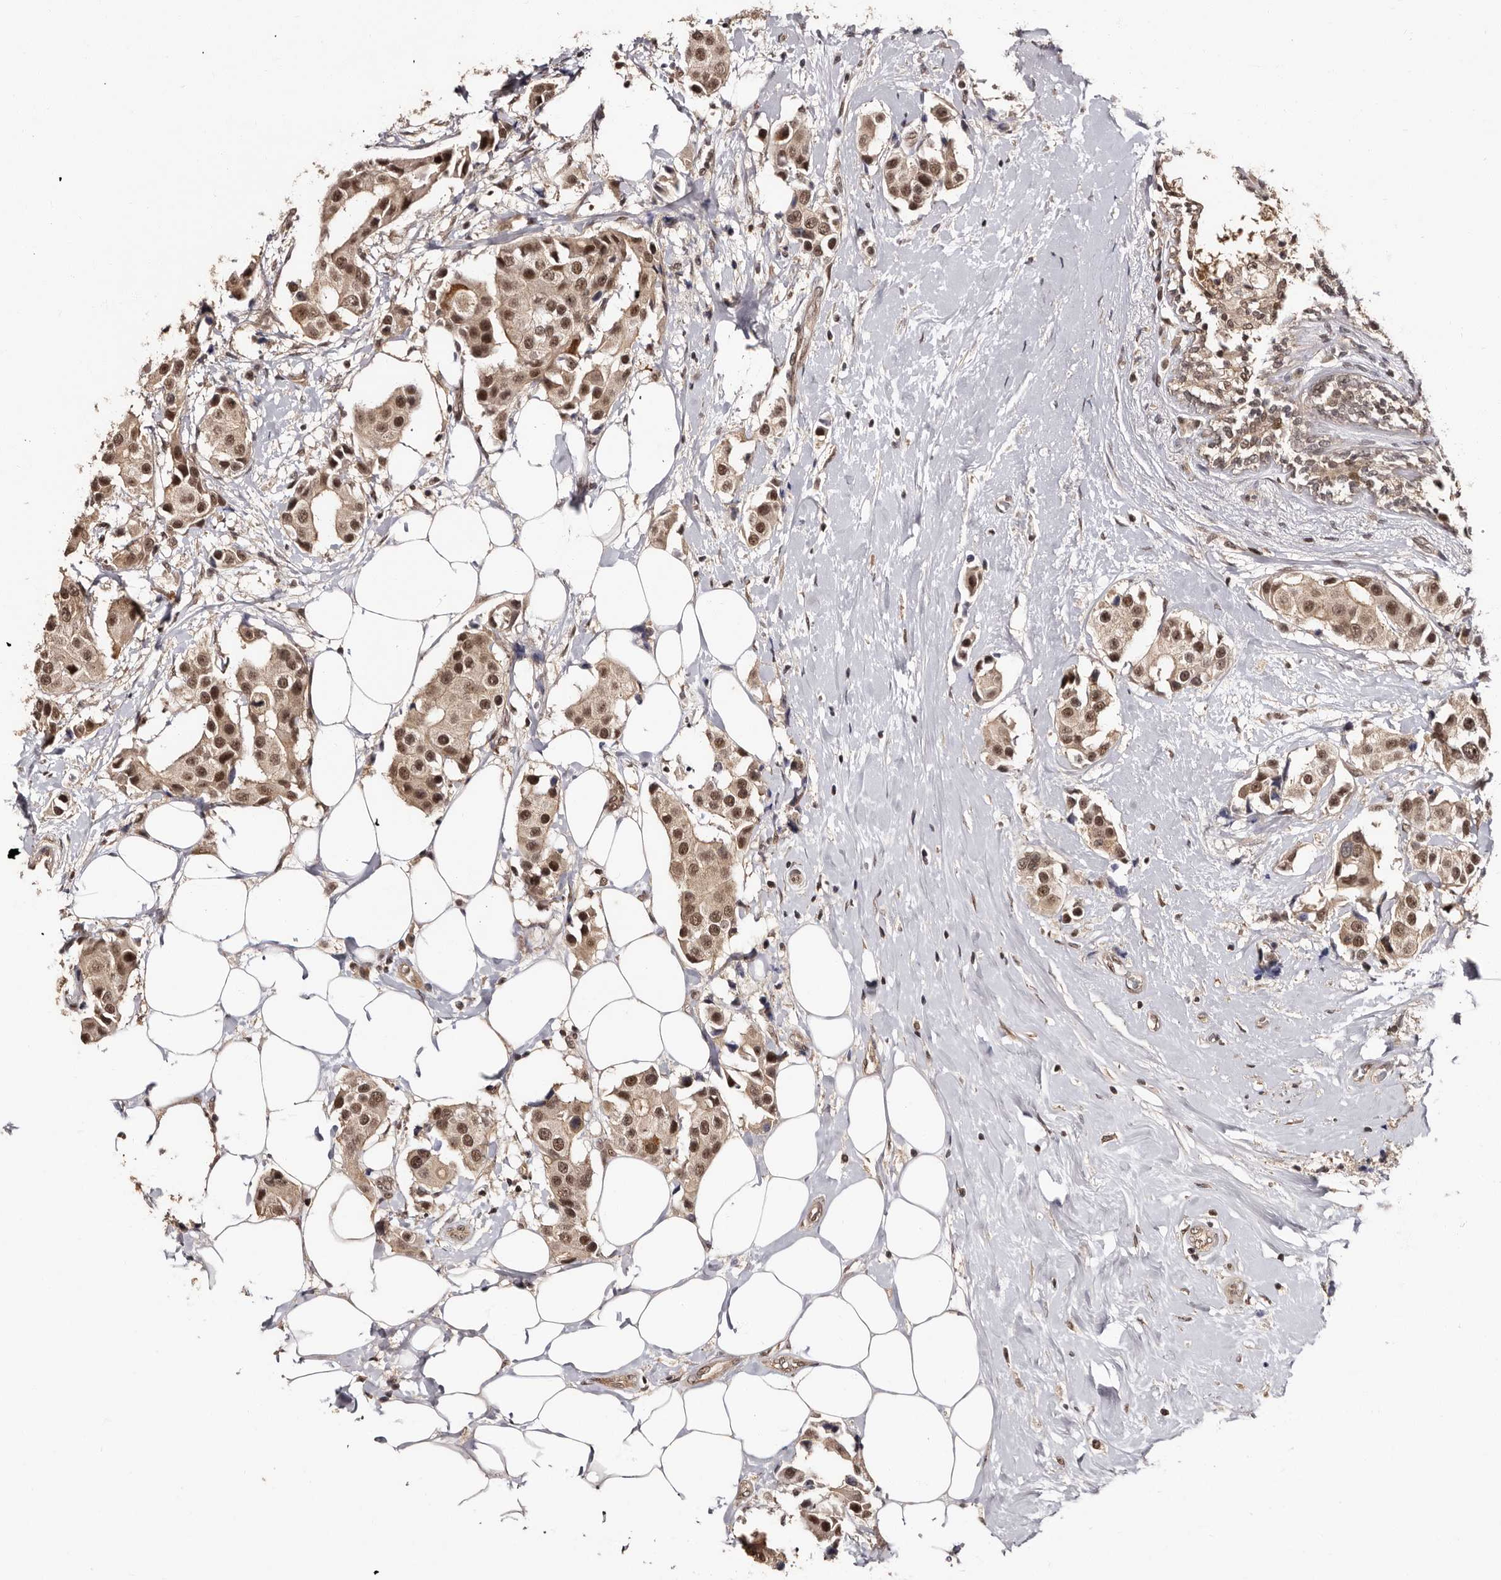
{"staining": {"intensity": "moderate", "quantity": ">75%", "location": "cytoplasmic/membranous,nuclear"}, "tissue": "breast cancer", "cell_type": "Tumor cells", "image_type": "cancer", "snomed": [{"axis": "morphology", "description": "Normal tissue, NOS"}, {"axis": "morphology", "description": "Duct carcinoma"}, {"axis": "topography", "description": "Breast"}], "caption": "Protein positivity by IHC reveals moderate cytoplasmic/membranous and nuclear positivity in about >75% of tumor cells in infiltrating ductal carcinoma (breast).", "gene": "TBC1D22B", "patient": {"sex": "female", "age": 39}}